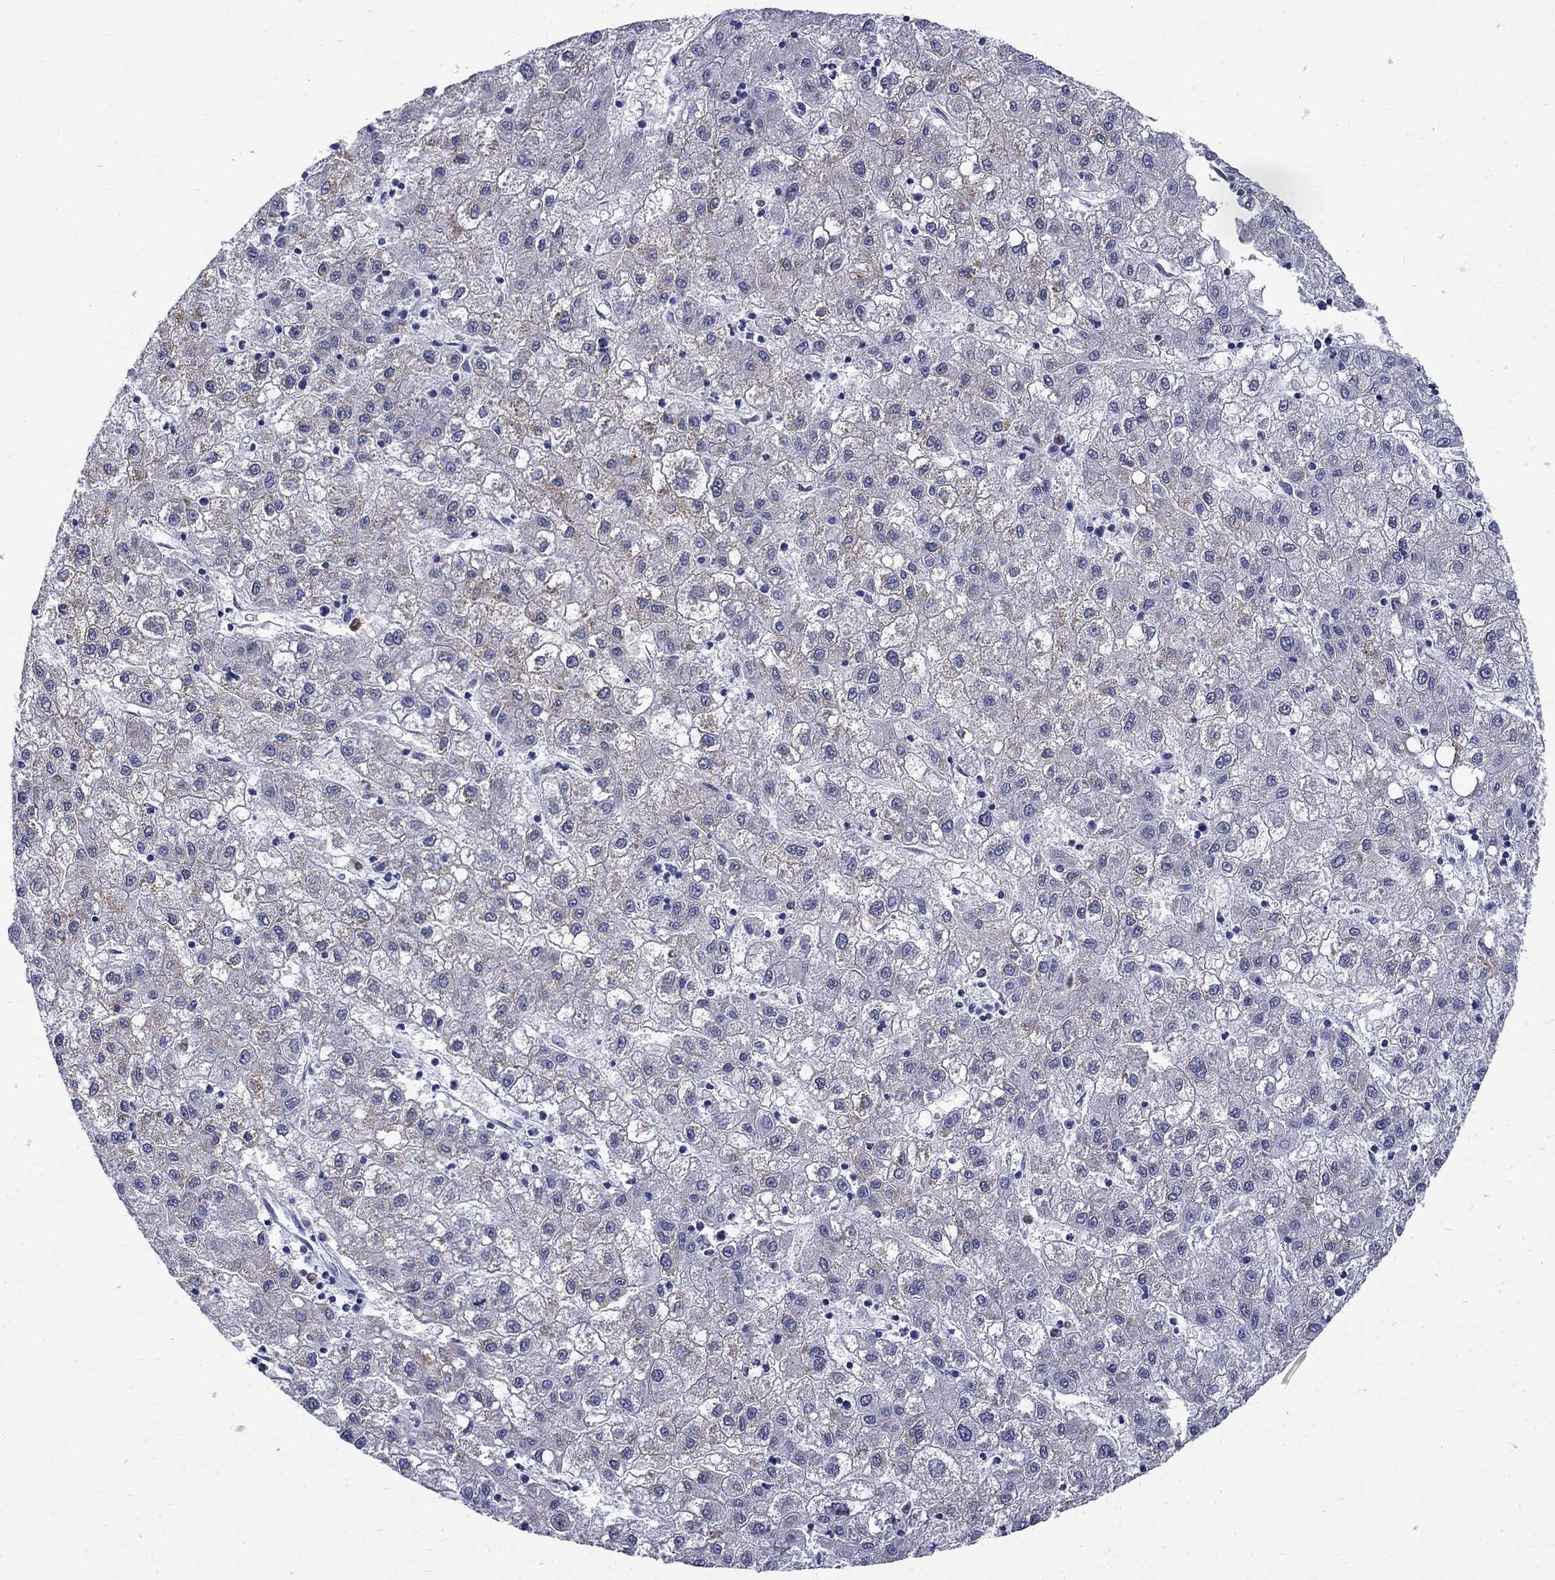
{"staining": {"intensity": "negative", "quantity": "none", "location": "none"}, "tissue": "liver cancer", "cell_type": "Tumor cells", "image_type": "cancer", "snomed": [{"axis": "morphology", "description": "Carcinoma, Hepatocellular, NOS"}, {"axis": "topography", "description": "Liver"}], "caption": "DAB (3,3'-diaminobenzidine) immunohistochemical staining of hepatocellular carcinoma (liver) demonstrates no significant expression in tumor cells.", "gene": "SERPINB2", "patient": {"sex": "male", "age": 72}}